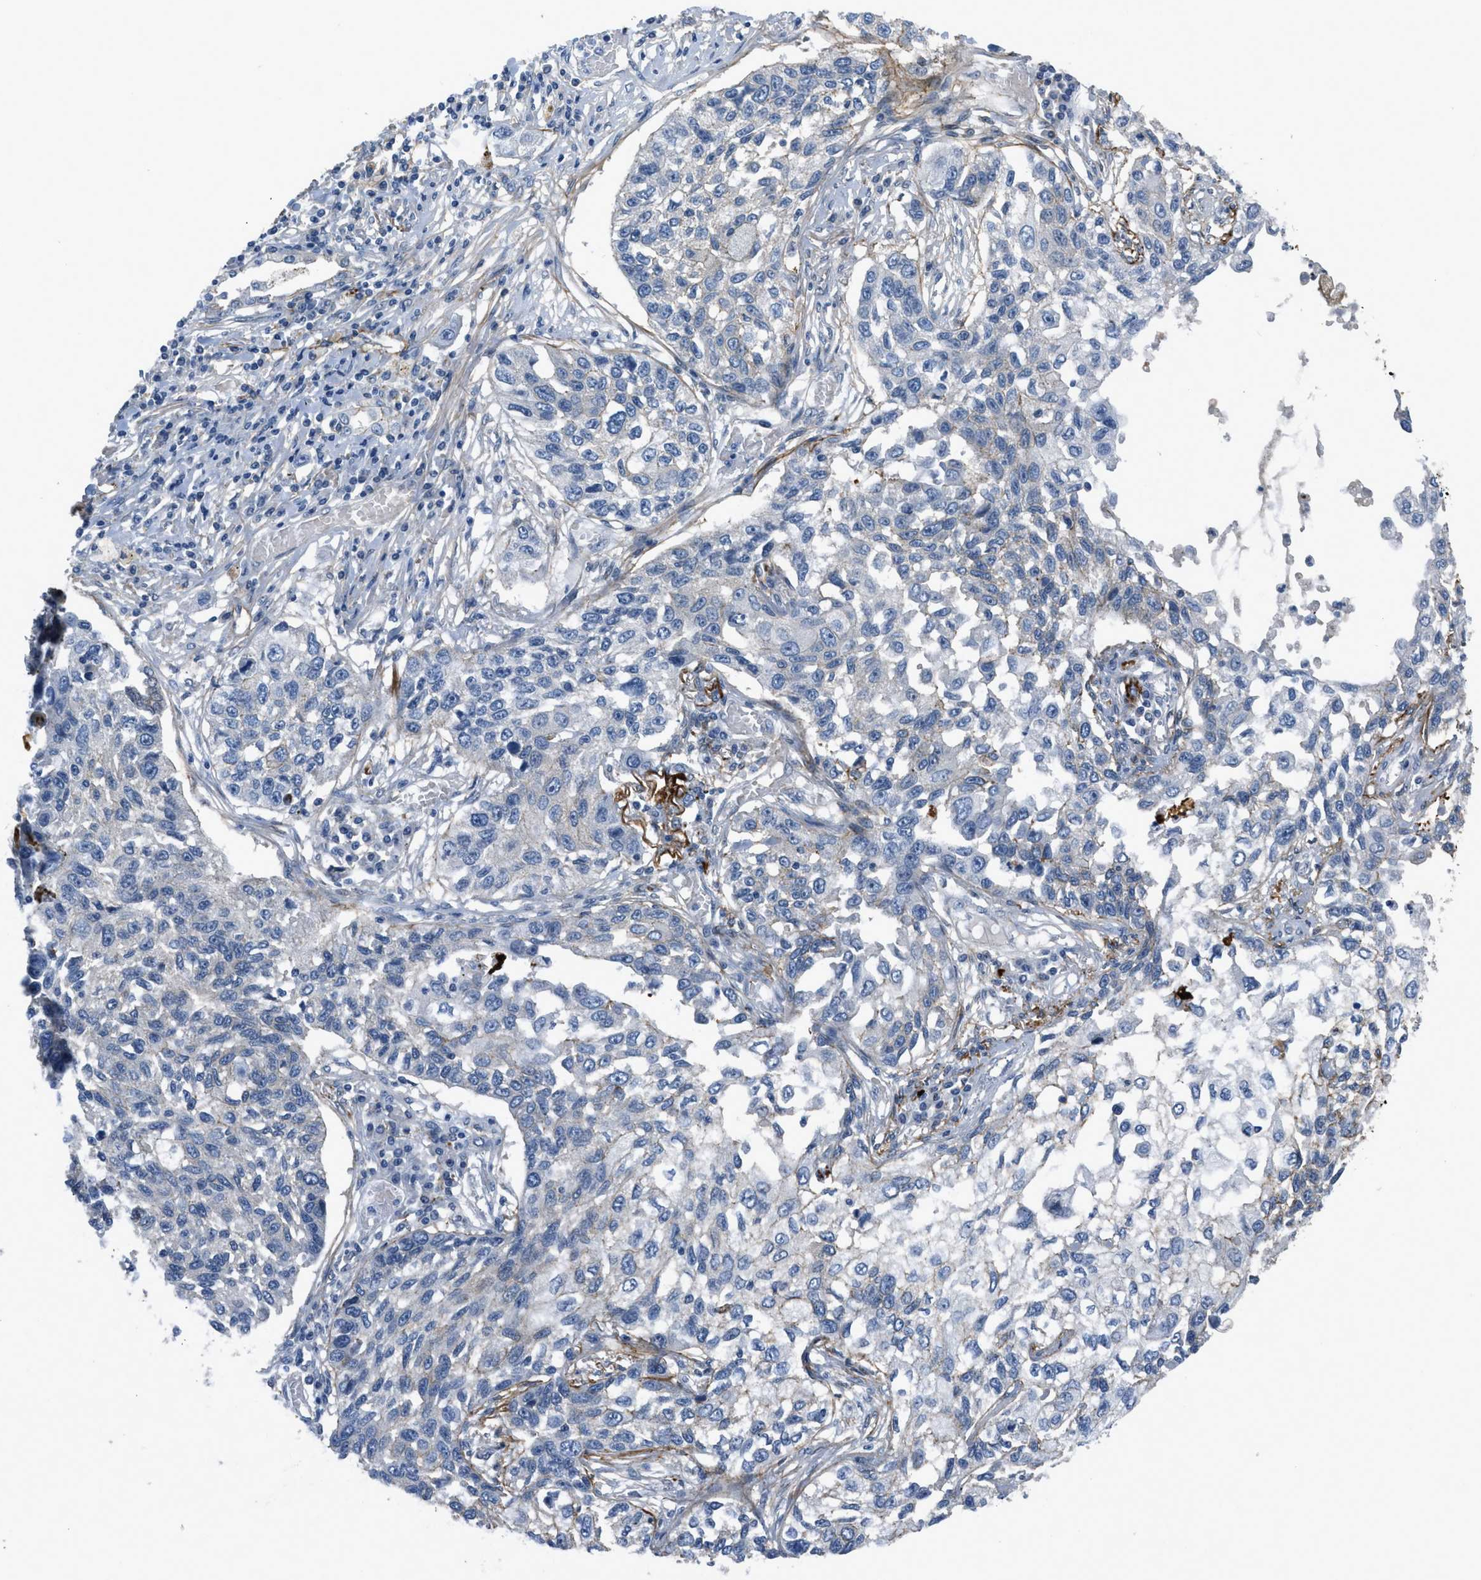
{"staining": {"intensity": "weak", "quantity": "<25%", "location": "cytoplasmic/membranous"}, "tissue": "lung cancer", "cell_type": "Tumor cells", "image_type": "cancer", "snomed": [{"axis": "morphology", "description": "Squamous cell carcinoma, NOS"}, {"axis": "topography", "description": "Lung"}], "caption": "Protein analysis of lung squamous cell carcinoma exhibits no significant positivity in tumor cells.", "gene": "FBN1", "patient": {"sex": "male", "age": 71}}